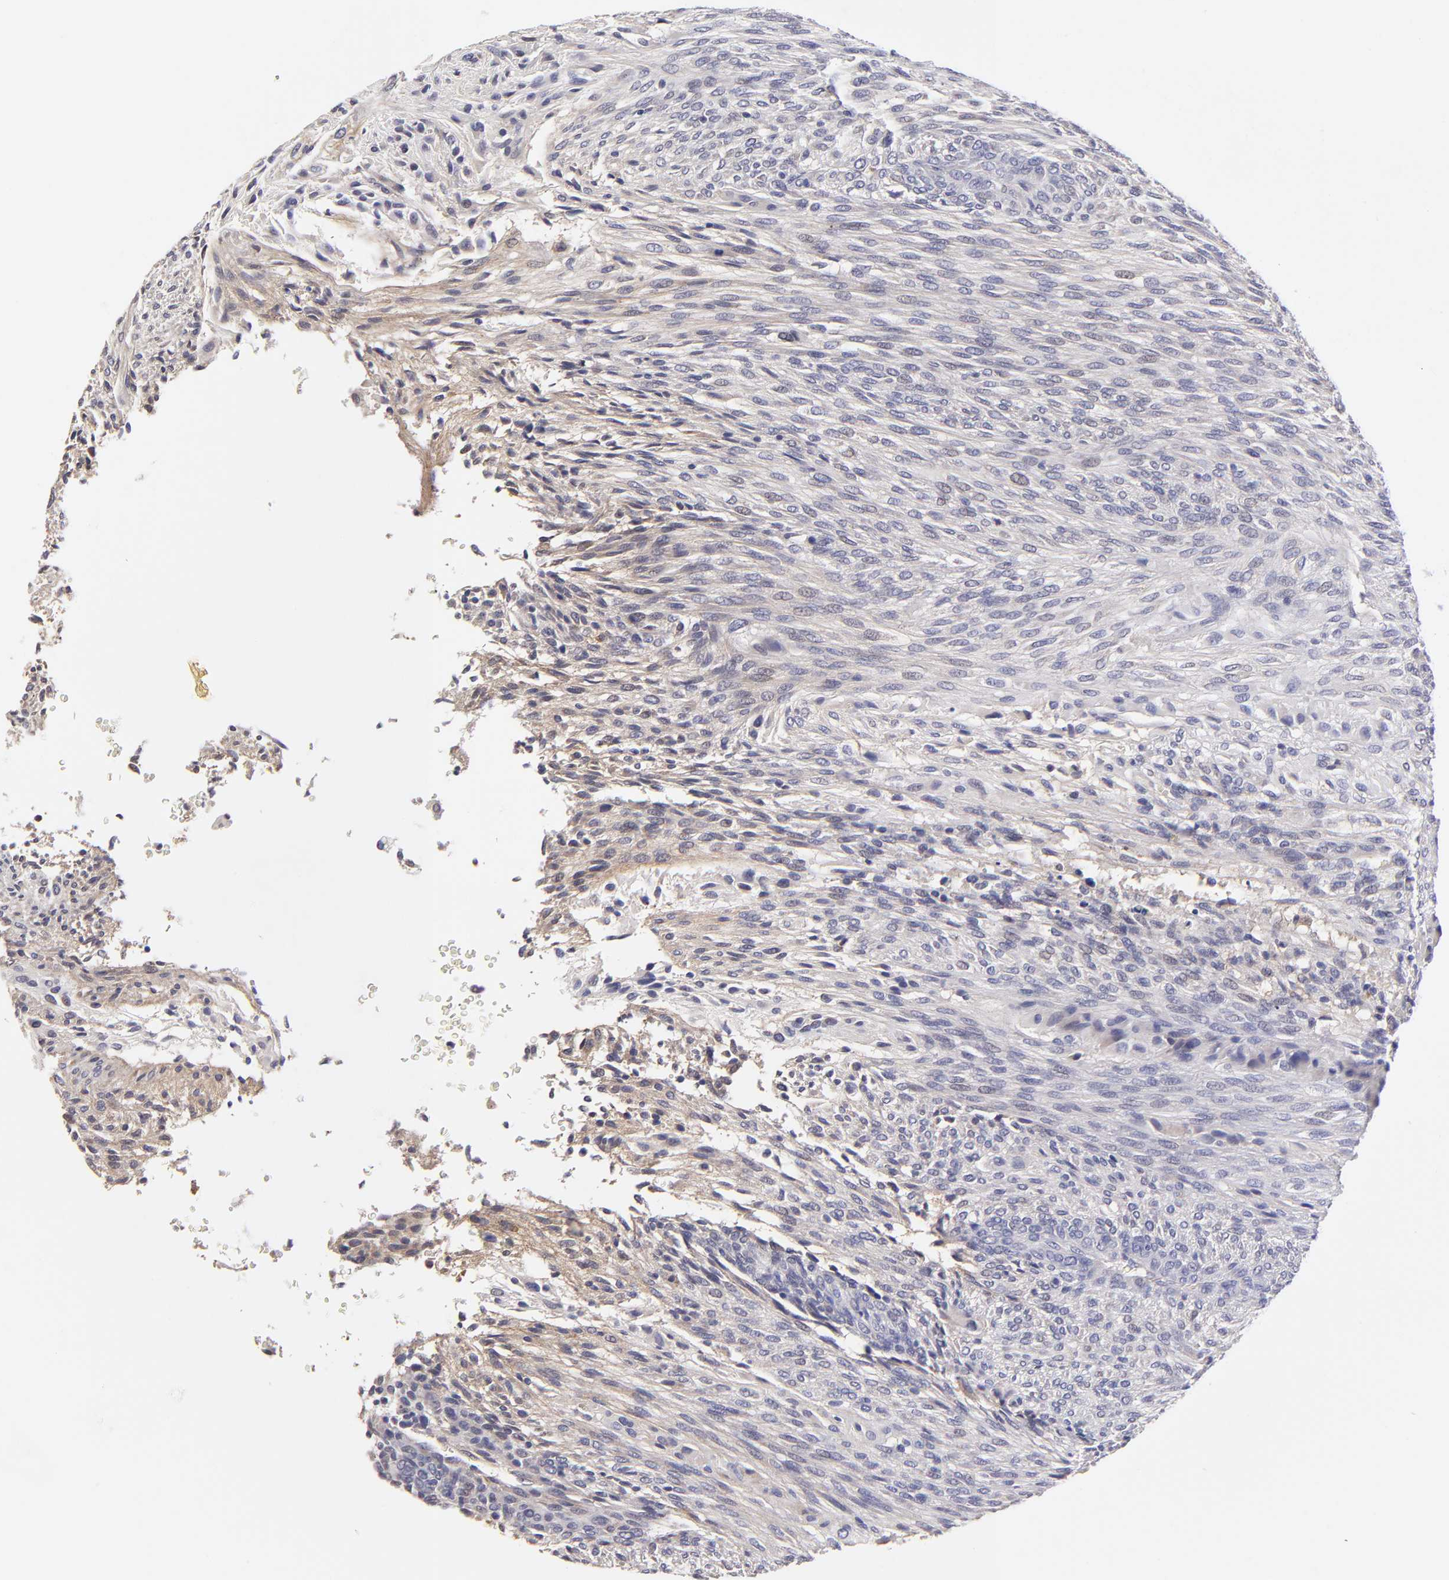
{"staining": {"intensity": "negative", "quantity": "none", "location": "none"}, "tissue": "glioma", "cell_type": "Tumor cells", "image_type": "cancer", "snomed": [{"axis": "morphology", "description": "Glioma, malignant, High grade"}, {"axis": "topography", "description": "Cerebral cortex"}], "caption": "Tumor cells show no significant protein expression in glioma.", "gene": "BTG2", "patient": {"sex": "female", "age": 55}}